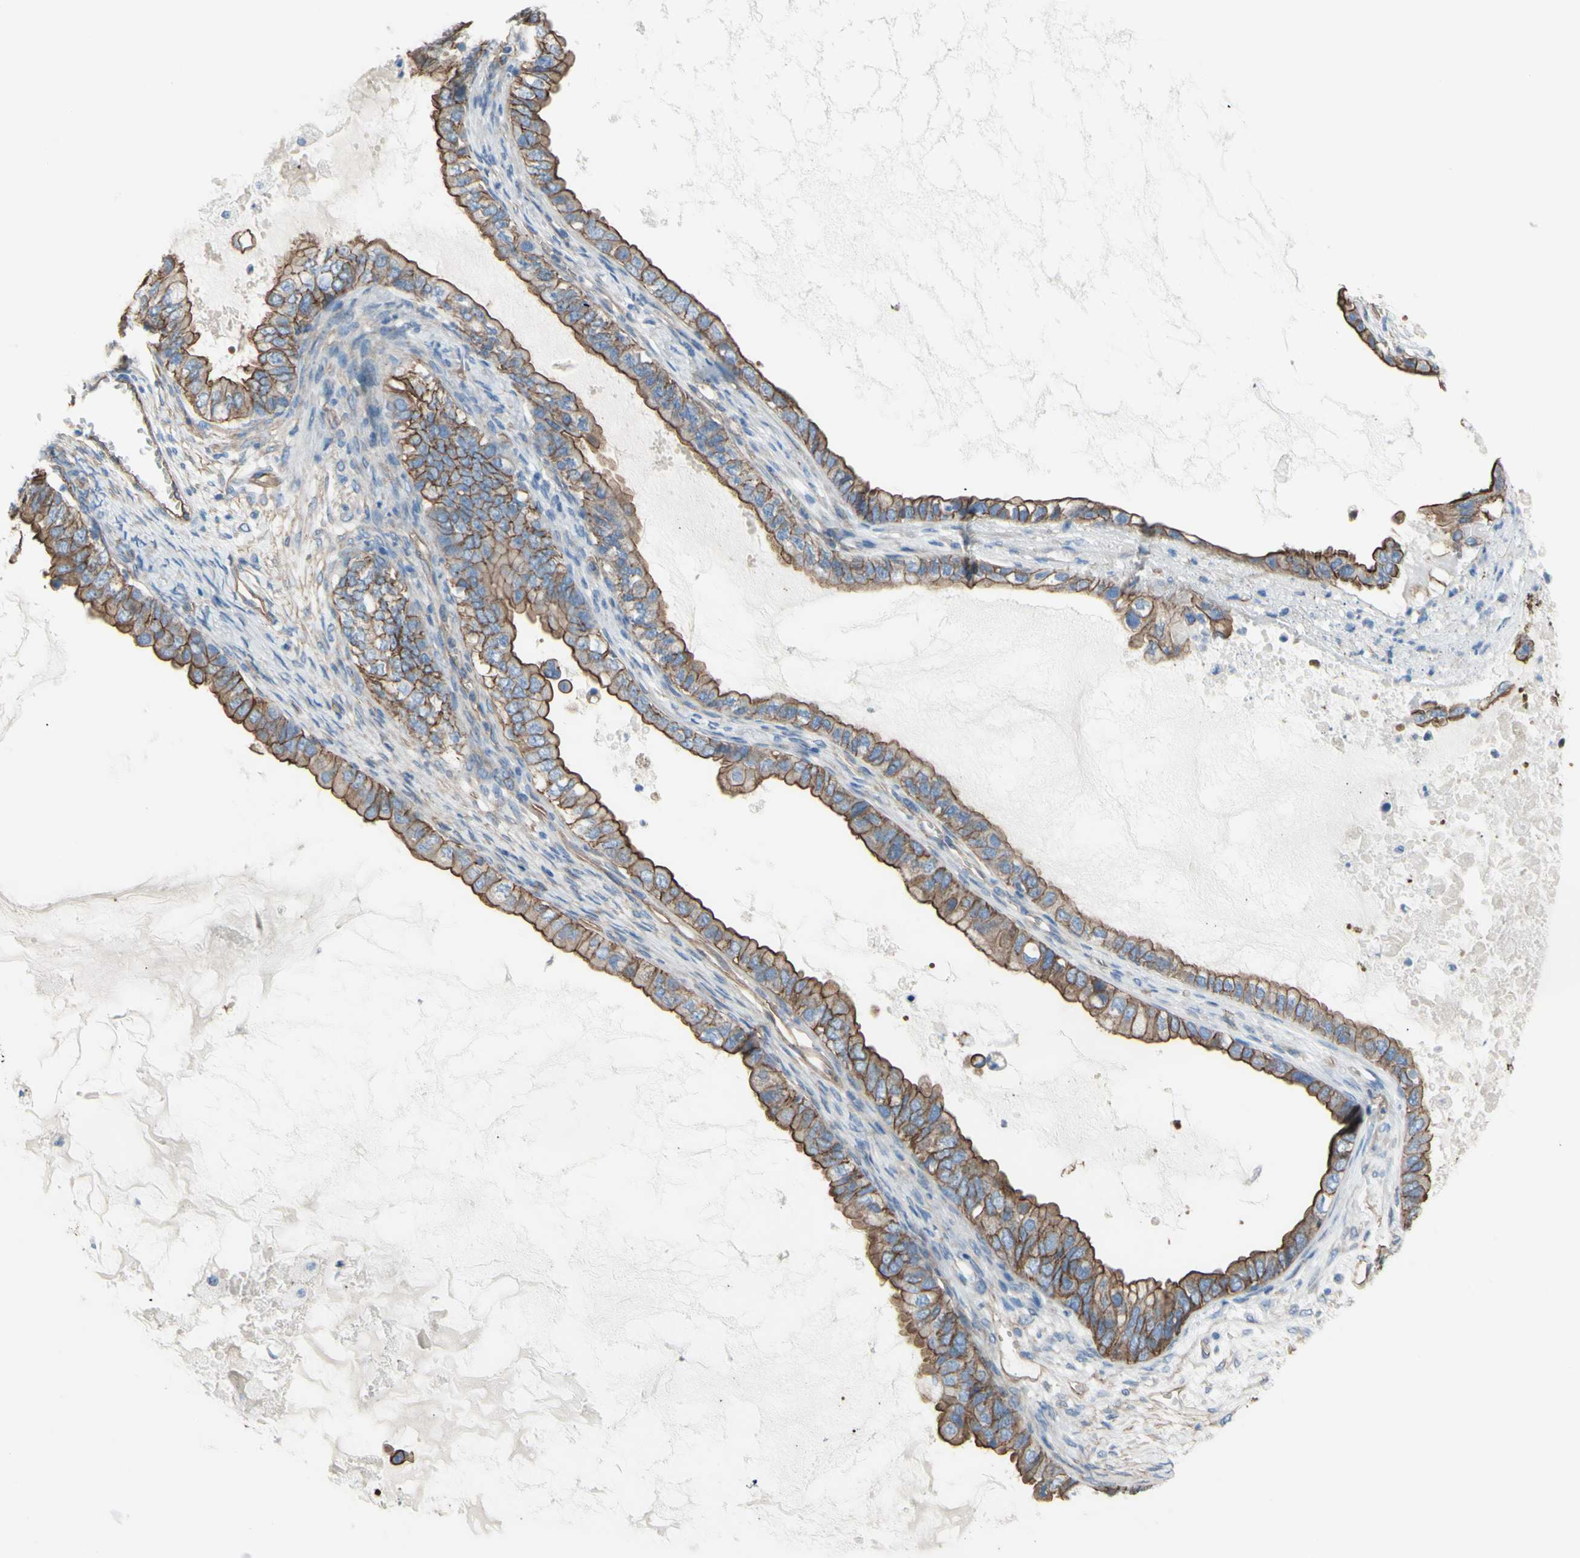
{"staining": {"intensity": "strong", "quantity": ">75%", "location": "cytoplasmic/membranous"}, "tissue": "ovarian cancer", "cell_type": "Tumor cells", "image_type": "cancer", "snomed": [{"axis": "morphology", "description": "Cystadenocarcinoma, mucinous, NOS"}, {"axis": "topography", "description": "Ovary"}], "caption": "Human ovarian cancer (mucinous cystadenocarcinoma) stained with a brown dye exhibits strong cytoplasmic/membranous positive staining in approximately >75% of tumor cells.", "gene": "TPBG", "patient": {"sex": "female", "age": 80}}